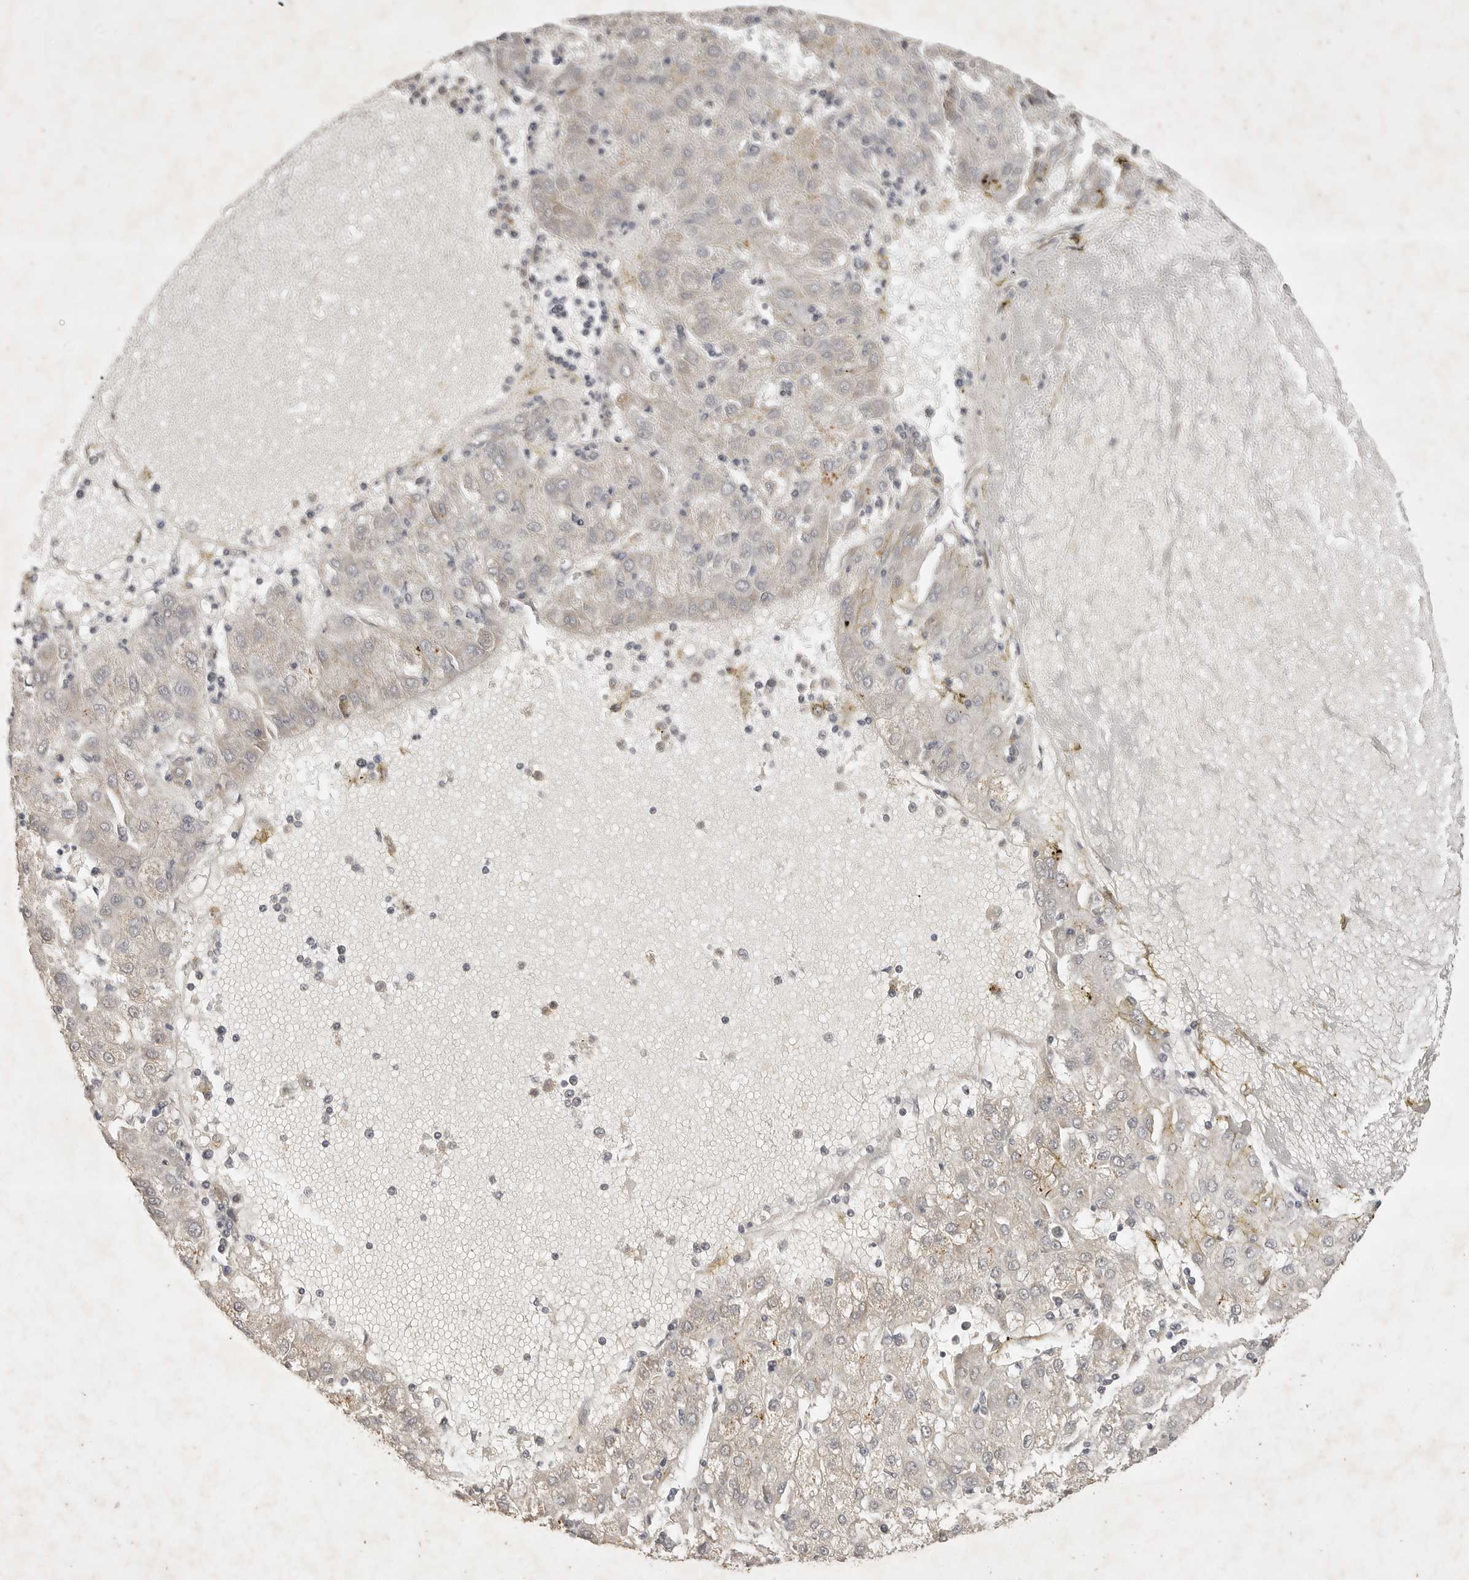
{"staining": {"intensity": "negative", "quantity": "none", "location": "none"}, "tissue": "liver cancer", "cell_type": "Tumor cells", "image_type": "cancer", "snomed": [{"axis": "morphology", "description": "Carcinoma, Hepatocellular, NOS"}, {"axis": "topography", "description": "Liver"}], "caption": "Protein analysis of liver cancer shows no significant positivity in tumor cells.", "gene": "POMP", "patient": {"sex": "male", "age": 72}}